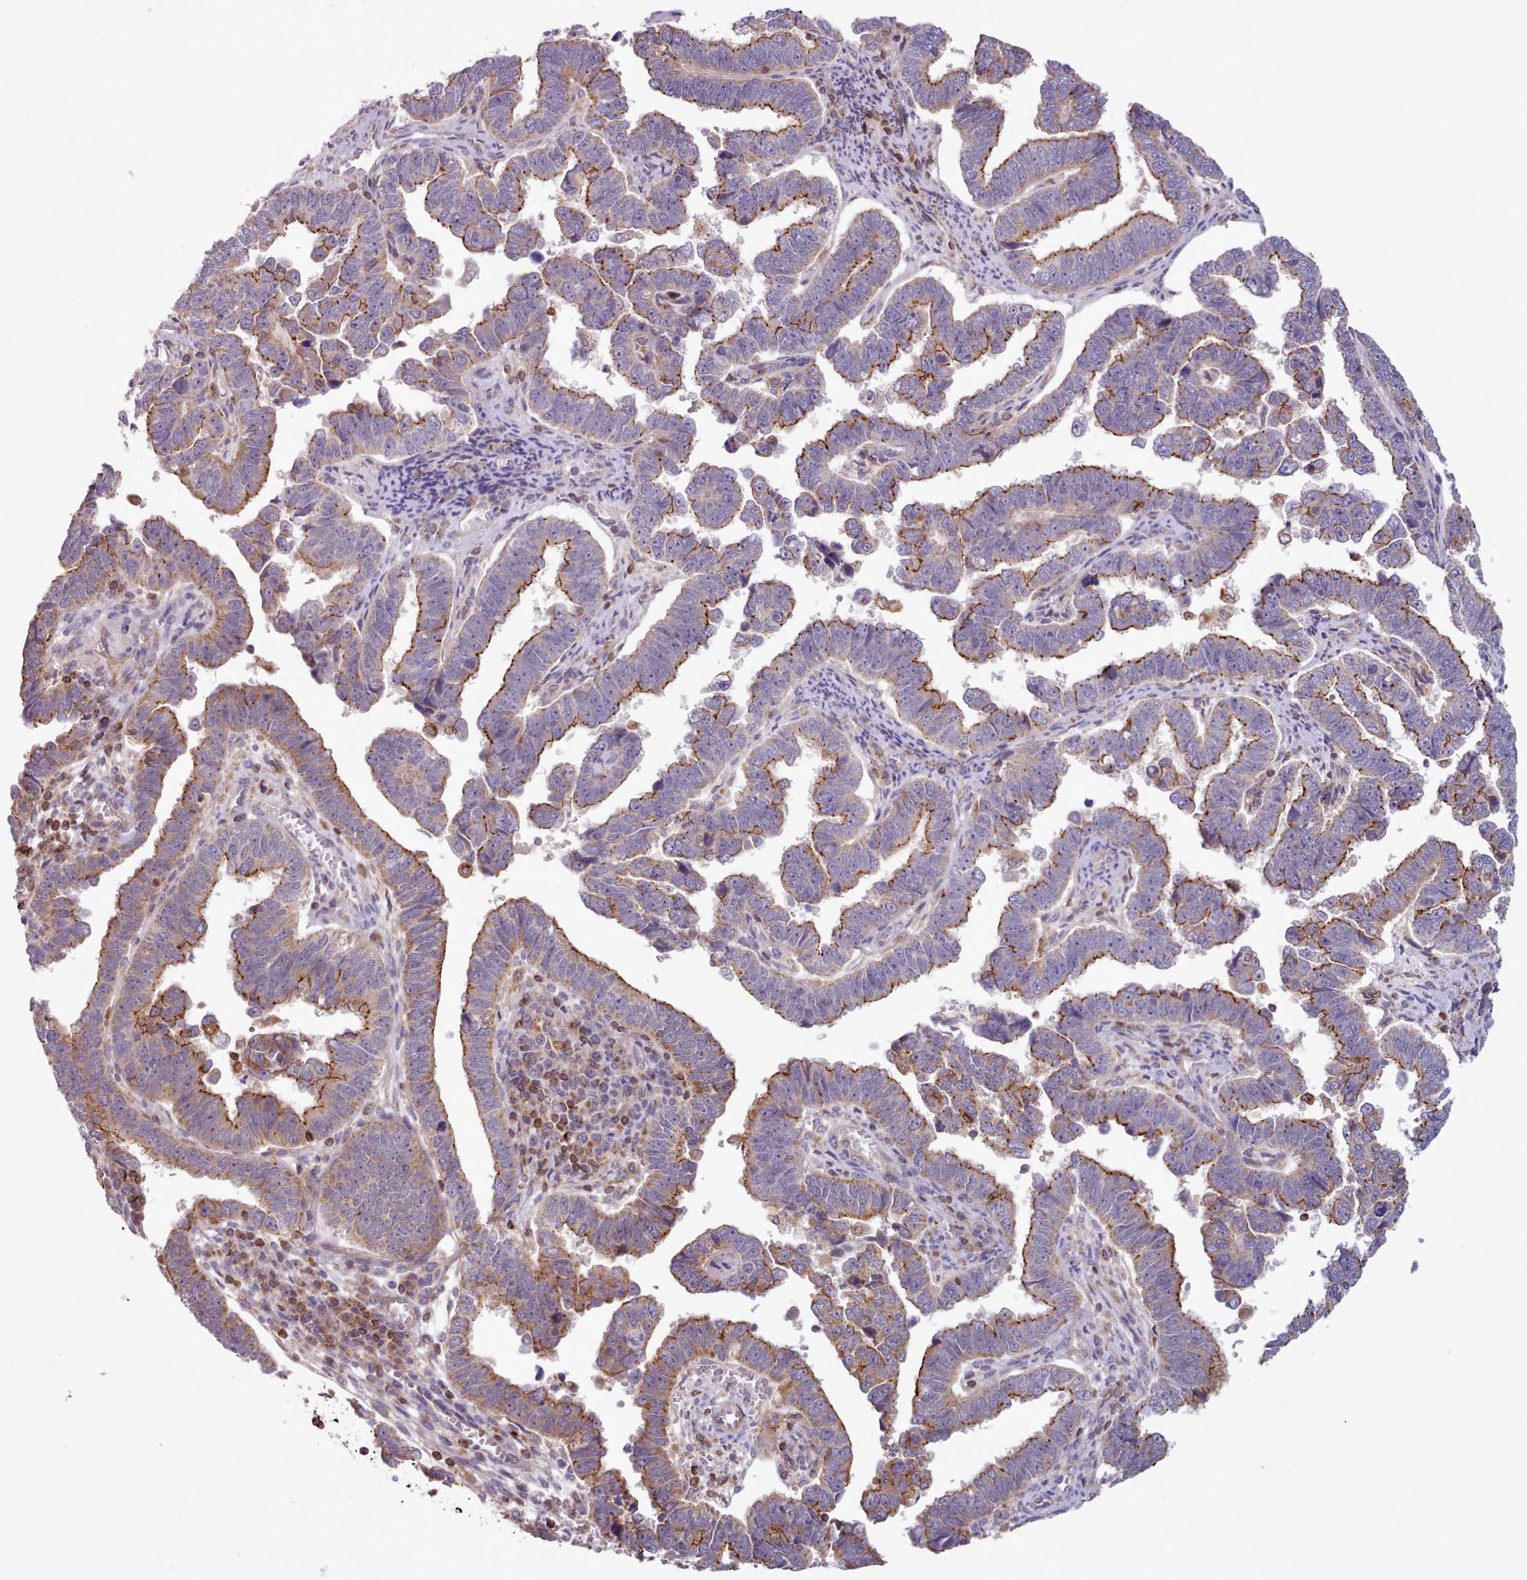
{"staining": {"intensity": "moderate", "quantity": "25%-75%", "location": "cytoplasmic/membranous"}, "tissue": "endometrial cancer", "cell_type": "Tumor cells", "image_type": "cancer", "snomed": [{"axis": "morphology", "description": "Adenocarcinoma, NOS"}, {"axis": "topography", "description": "Endometrium"}], "caption": "Immunohistochemistry photomicrograph of neoplastic tissue: human adenocarcinoma (endometrial) stained using immunohistochemistry (IHC) demonstrates medium levels of moderate protein expression localized specifically in the cytoplasmic/membranous of tumor cells, appearing as a cytoplasmic/membranous brown color.", "gene": "CRYBG1", "patient": {"sex": "female", "age": 75}}